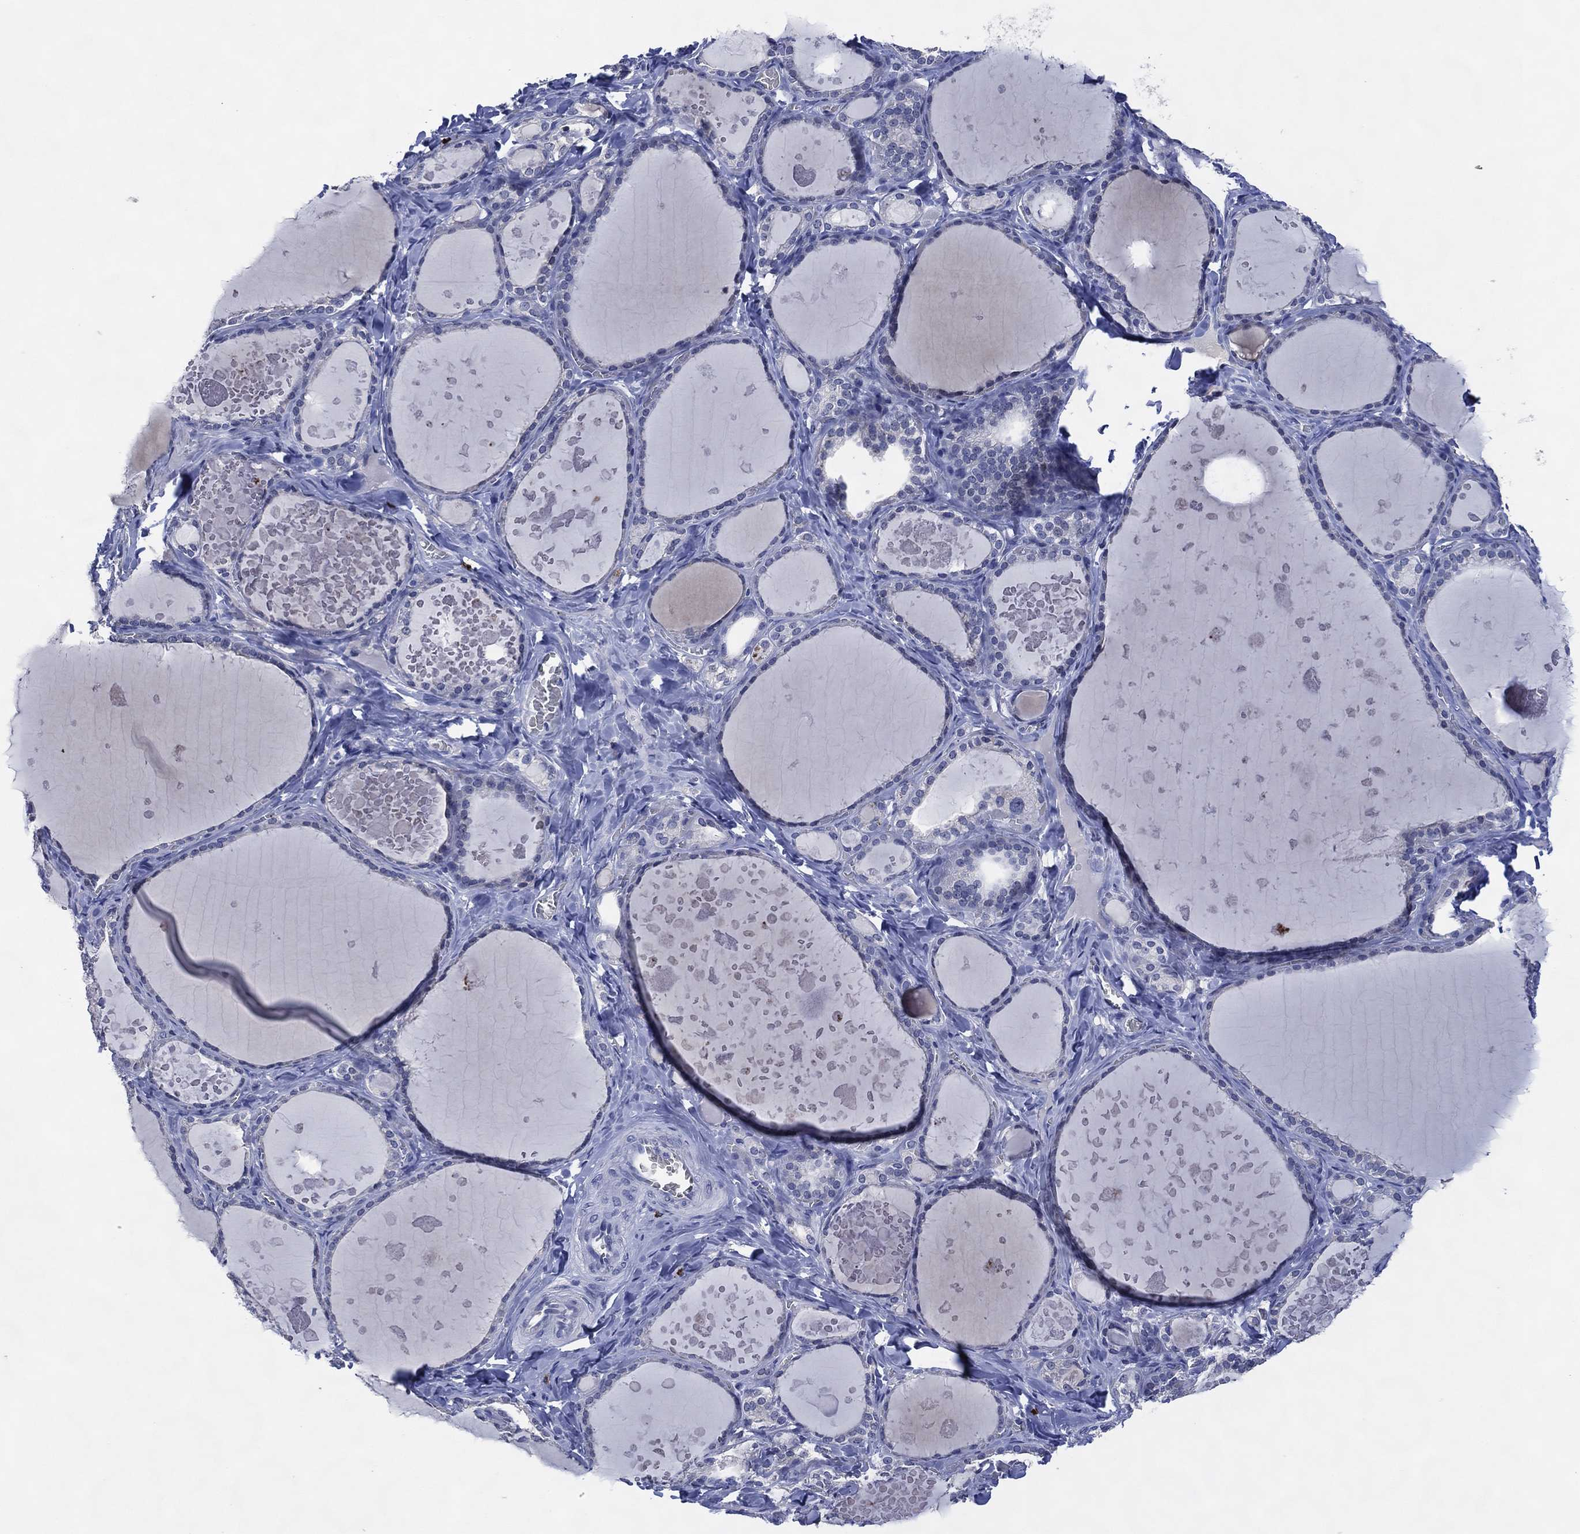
{"staining": {"intensity": "negative", "quantity": "none", "location": "none"}, "tissue": "thyroid gland", "cell_type": "Glandular cells", "image_type": "normal", "snomed": [{"axis": "morphology", "description": "Normal tissue, NOS"}, {"axis": "topography", "description": "Thyroid gland"}], "caption": "DAB (3,3'-diaminobenzidine) immunohistochemical staining of normal thyroid gland displays no significant expression in glandular cells. (Brightfield microscopy of DAB (3,3'-diaminobenzidine) immunohistochemistry at high magnification).", "gene": "USP26", "patient": {"sex": "female", "age": 56}}